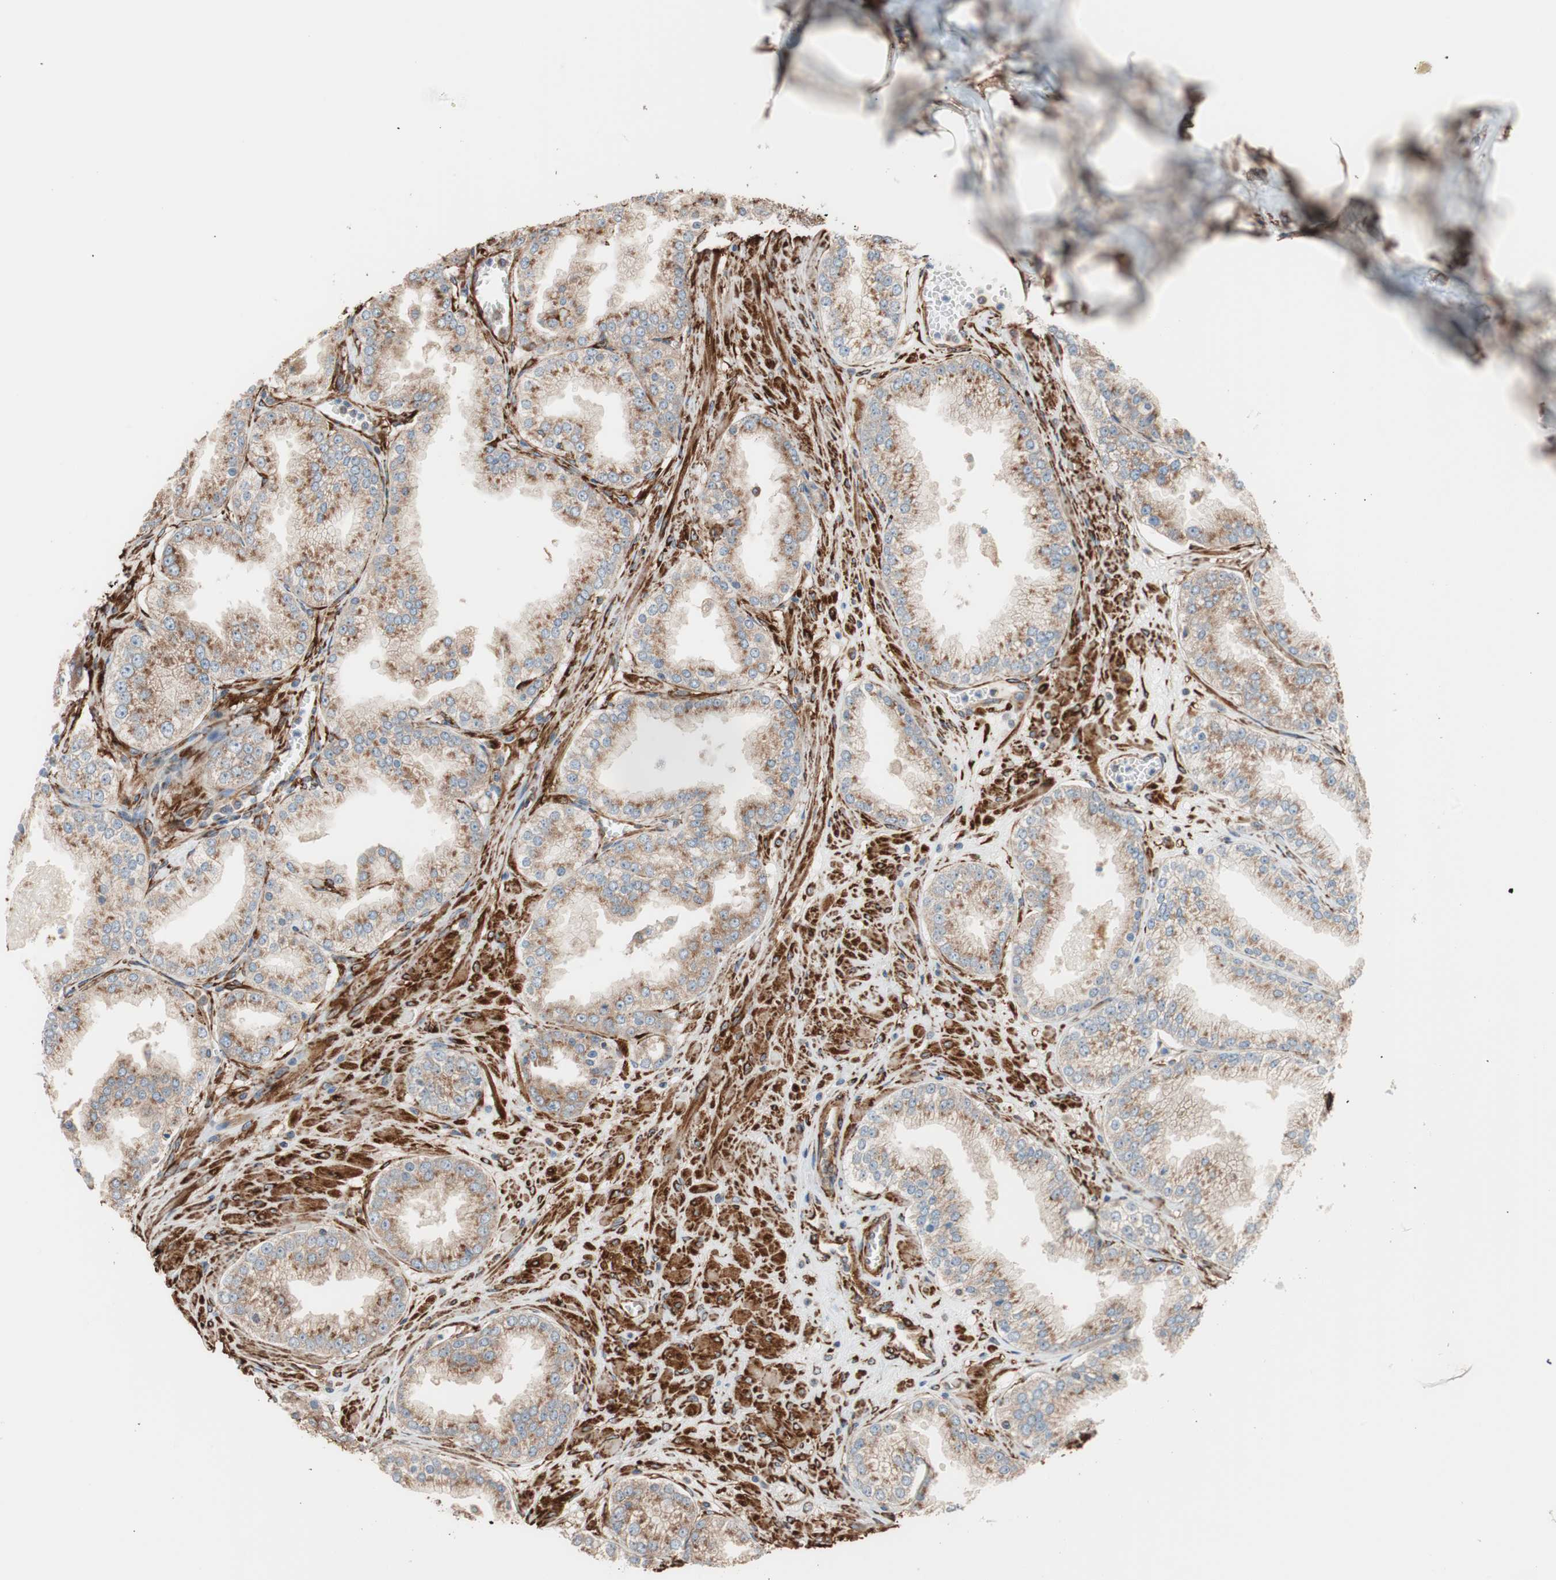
{"staining": {"intensity": "moderate", "quantity": ">75%", "location": "cytoplasmic/membranous"}, "tissue": "prostate cancer", "cell_type": "Tumor cells", "image_type": "cancer", "snomed": [{"axis": "morphology", "description": "Adenocarcinoma, High grade"}, {"axis": "topography", "description": "Prostate"}], "caption": "Immunohistochemical staining of prostate adenocarcinoma (high-grade) shows moderate cytoplasmic/membranous protein expression in about >75% of tumor cells.", "gene": "GPSM2", "patient": {"sex": "male", "age": 61}}